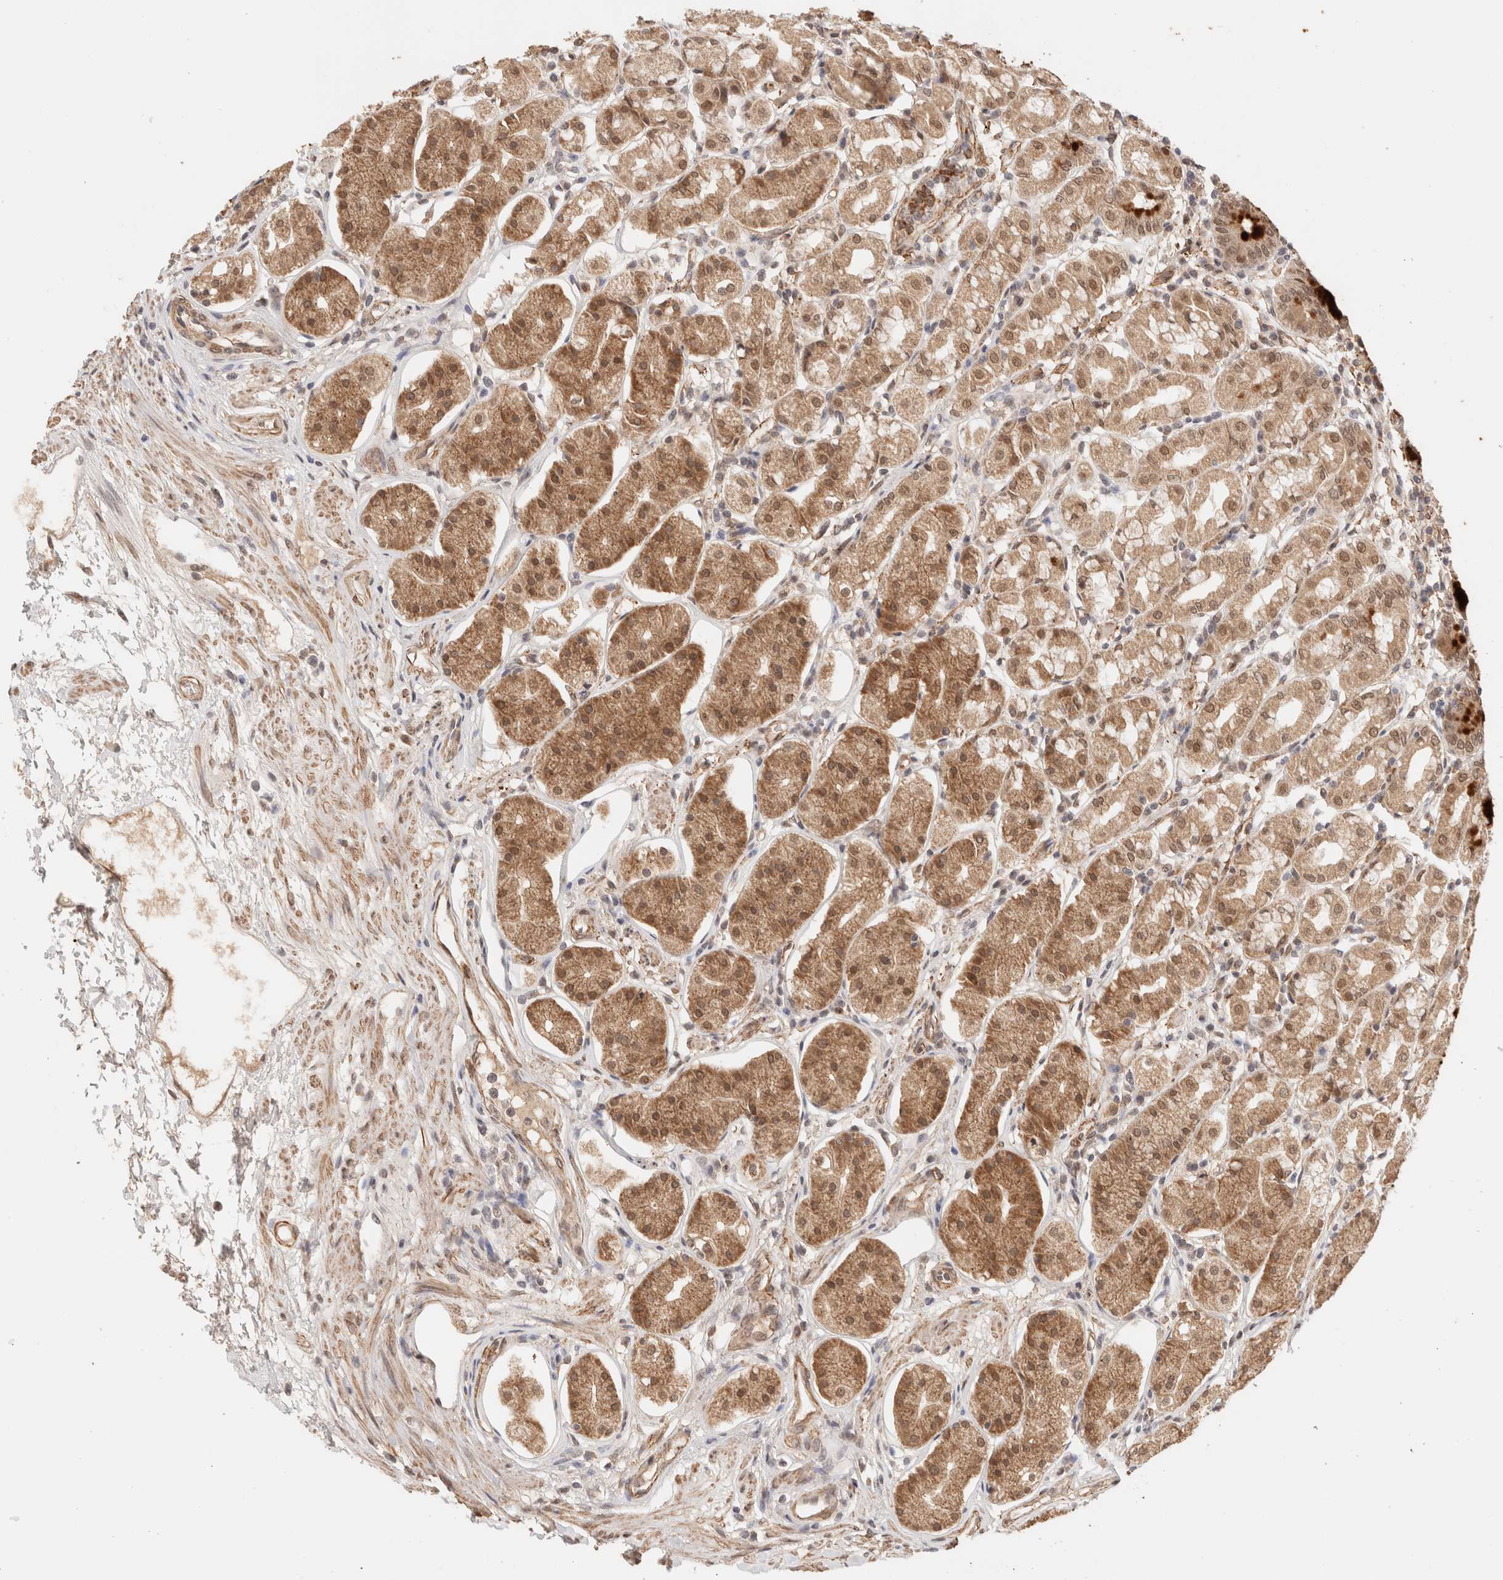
{"staining": {"intensity": "strong", "quantity": ">75%", "location": "cytoplasmic/membranous,nuclear"}, "tissue": "stomach", "cell_type": "Glandular cells", "image_type": "normal", "snomed": [{"axis": "morphology", "description": "Normal tissue, NOS"}, {"axis": "topography", "description": "Stomach"}, {"axis": "topography", "description": "Stomach, lower"}], "caption": "Immunohistochemical staining of benign human stomach exhibits strong cytoplasmic/membranous,nuclear protein expression in about >75% of glandular cells.", "gene": "BRPF3", "patient": {"sex": "female", "age": 56}}